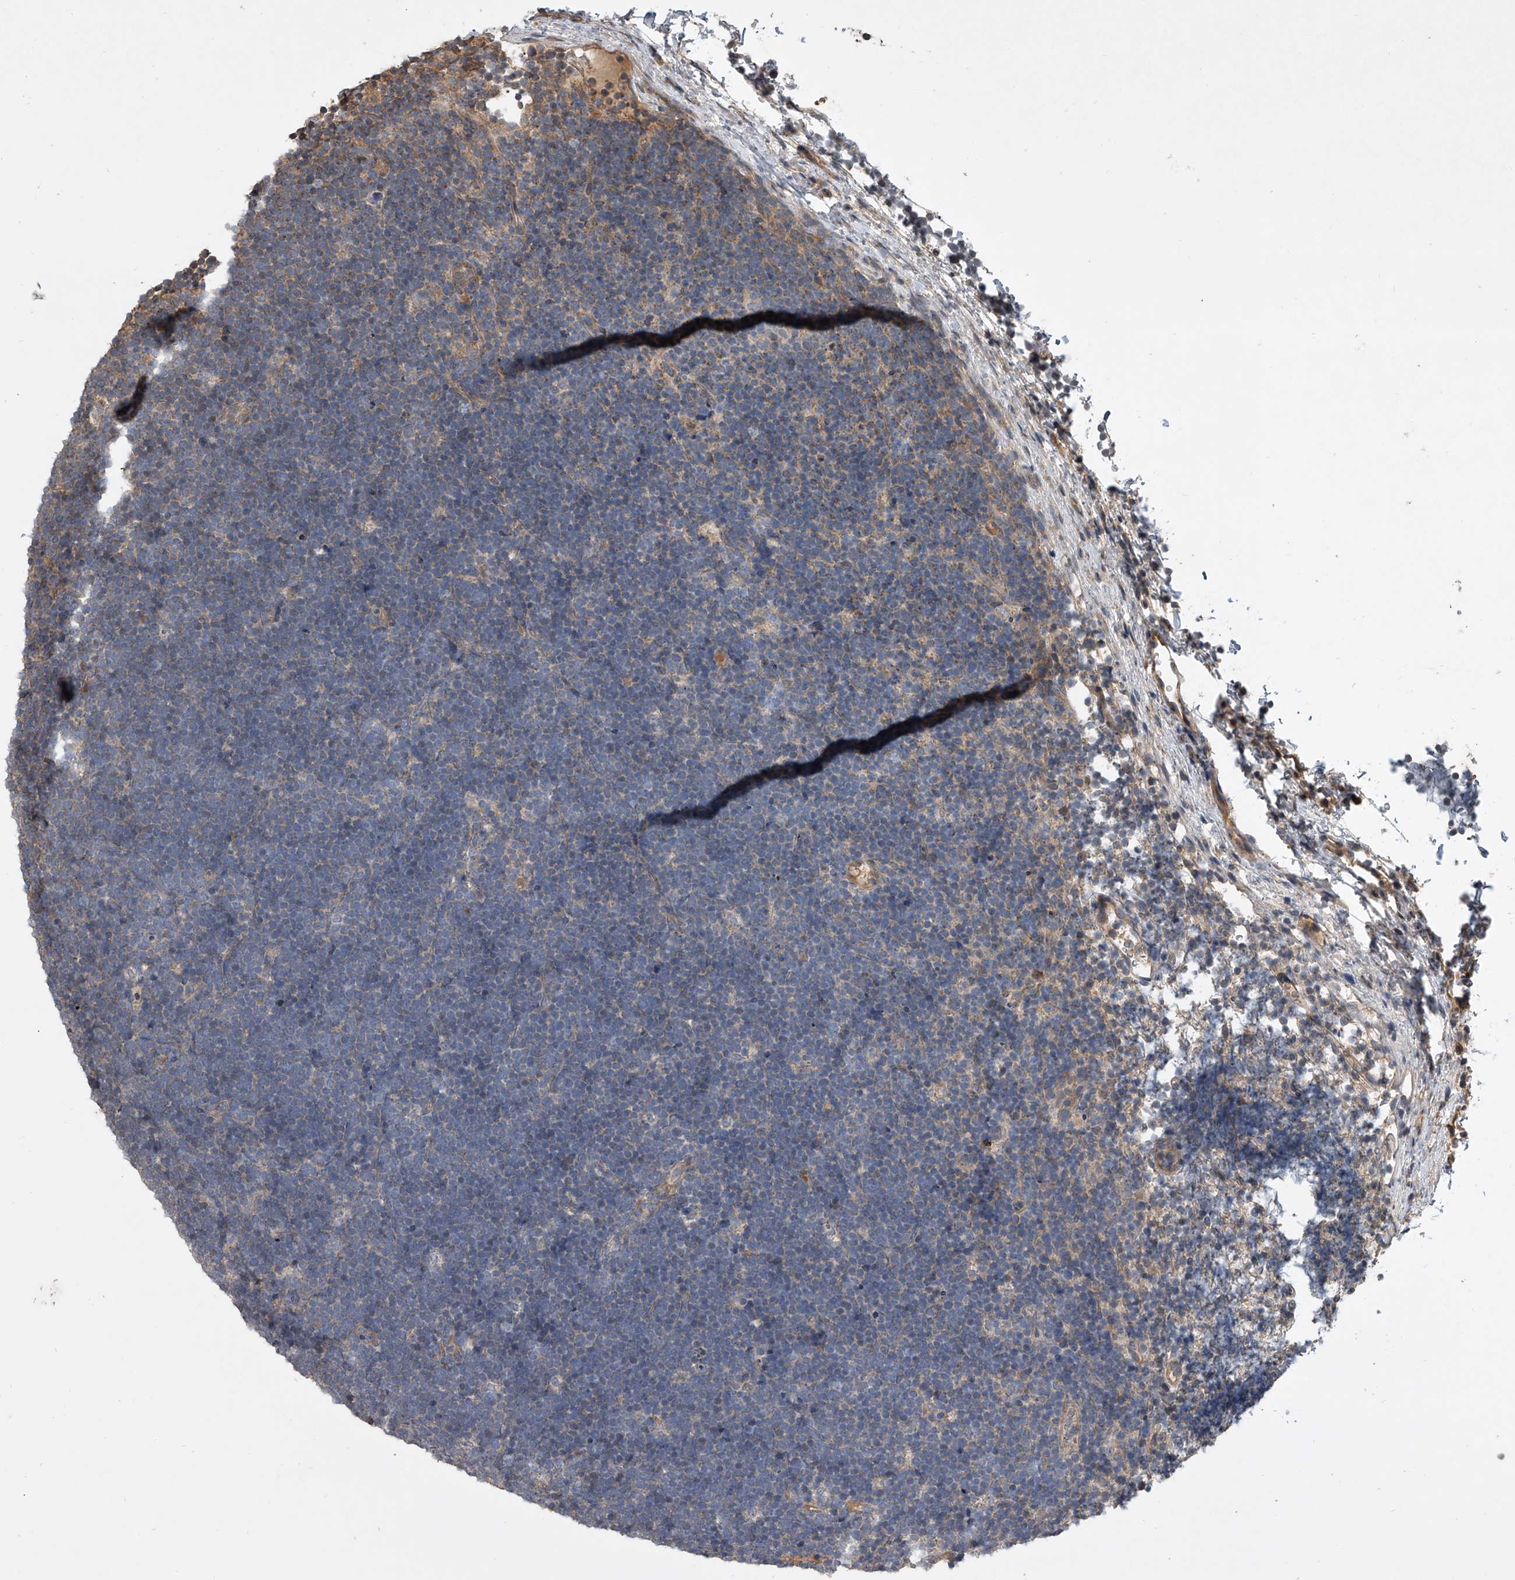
{"staining": {"intensity": "negative", "quantity": "none", "location": "none"}, "tissue": "lymphoma", "cell_type": "Tumor cells", "image_type": "cancer", "snomed": [{"axis": "morphology", "description": "Malignant lymphoma, non-Hodgkin's type, High grade"}, {"axis": "topography", "description": "Lymph node"}], "caption": "Tumor cells are negative for brown protein staining in lymphoma.", "gene": "NFS1", "patient": {"sex": "male", "age": 13}}